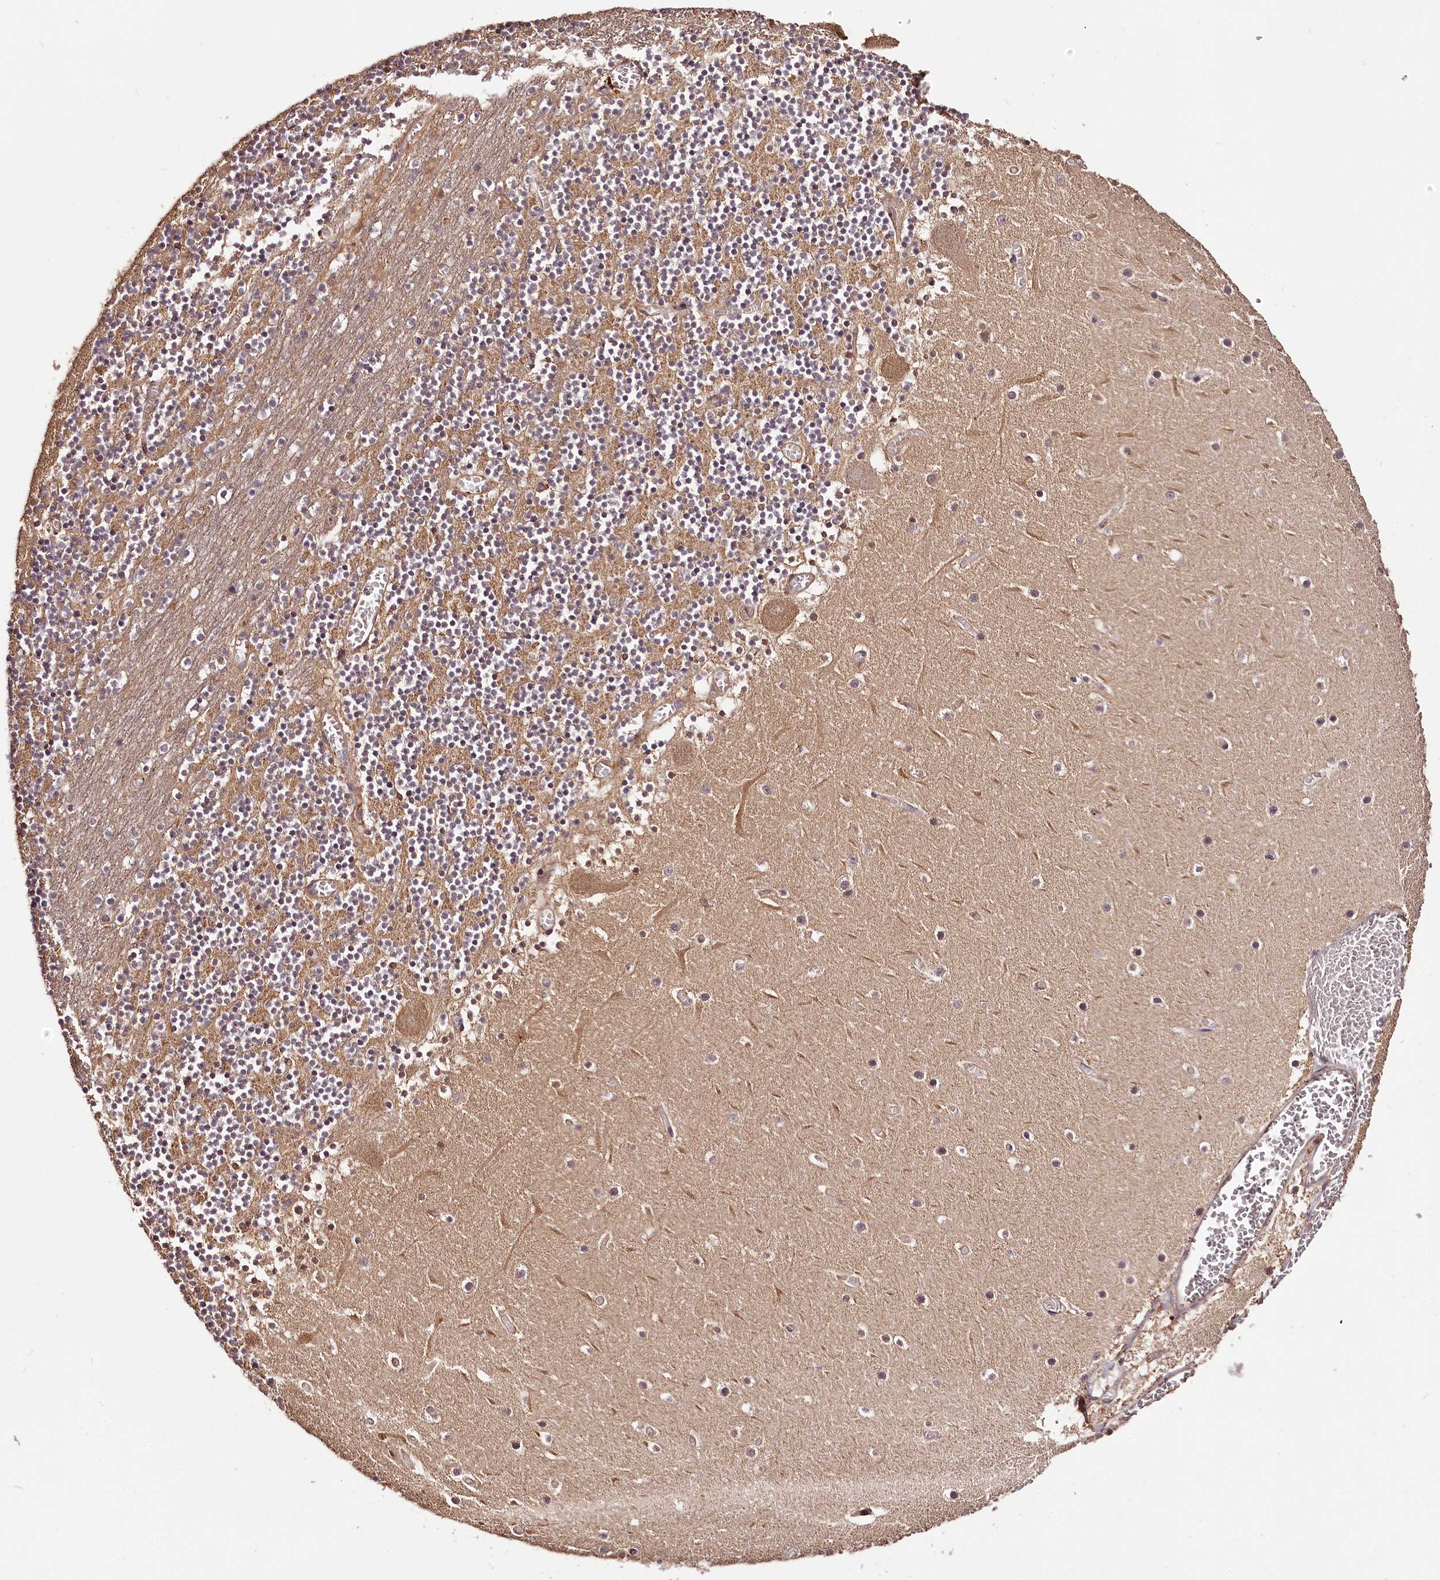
{"staining": {"intensity": "moderate", "quantity": "<25%", "location": "cytoplasmic/membranous"}, "tissue": "cerebellum", "cell_type": "Cells in granular layer", "image_type": "normal", "snomed": [{"axis": "morphology", "description": "Normal tissue, NOS"}, {"axis": "topography", "description": "Cerebellum"}], "caption": "Immunohistochemical staining of unremarkable human cerebellum reveals low levels of moderate cytoplasmic/membranous expression in about <25% of cells in granular layer.", "gene": "TTC12", "patient": {"sex": "female", "age": 28}}